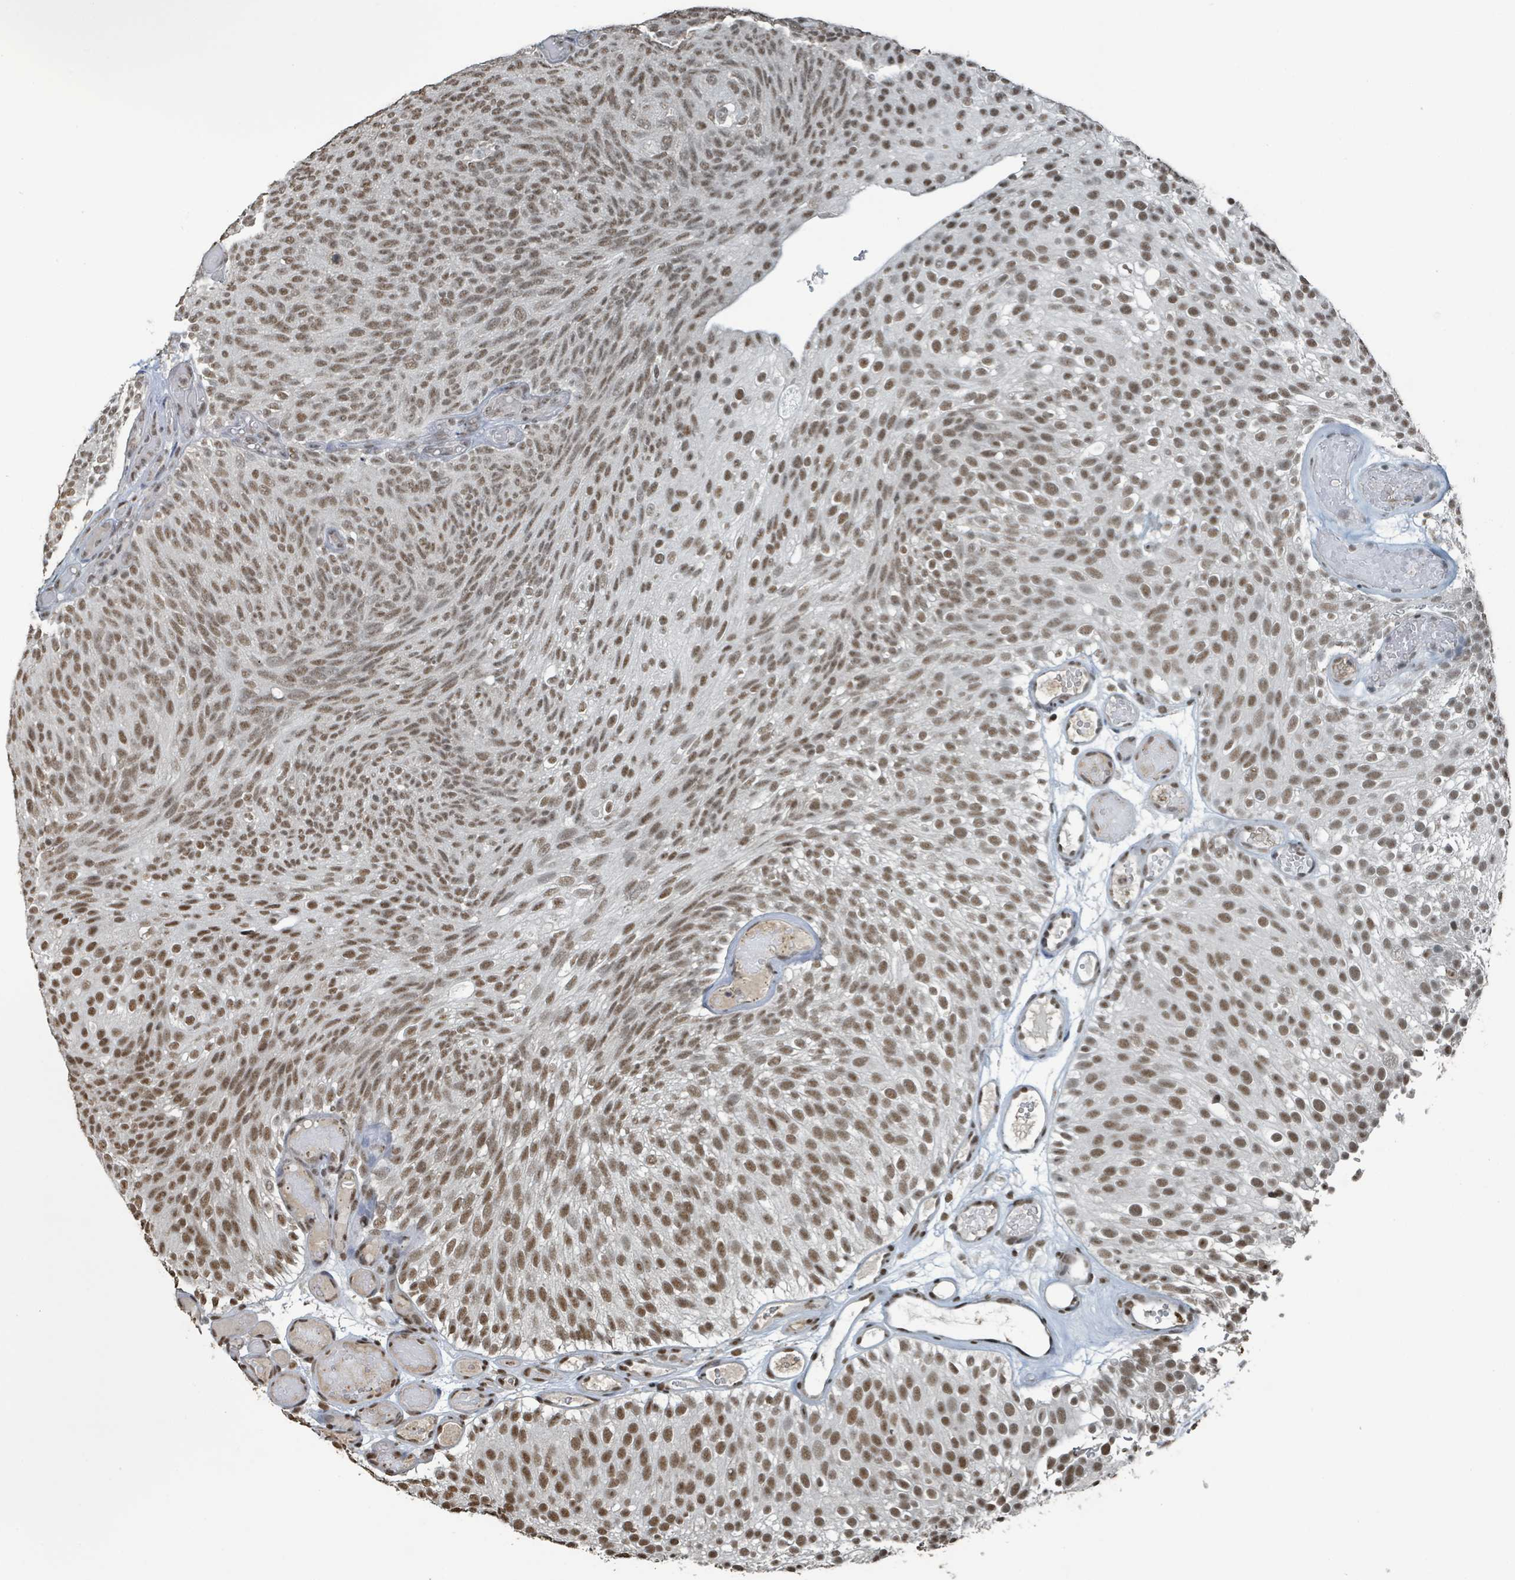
{"staining": {"intensity": "moderate", "quantity": ">75%", "location": "nuclear"}, "tissue": "urothelial cancer", "cell_type": "Tumor cells", "image_type": "cancer", "snomed": [{"axis": "morphology", "description": "Urothelial carcinoma, Low grade"}, {"axis": "topography", "description": "Urinary bladder"}], "caption": "Low-grade urothelial carcinoma stained with DAB immunohistochemistry (IHC) demonstrates medium levels of moderate nuclear positivity in approximately >75% of tumor cells.", "gene": "PHIP", "patient": {"sex": "male", "age": 78}}